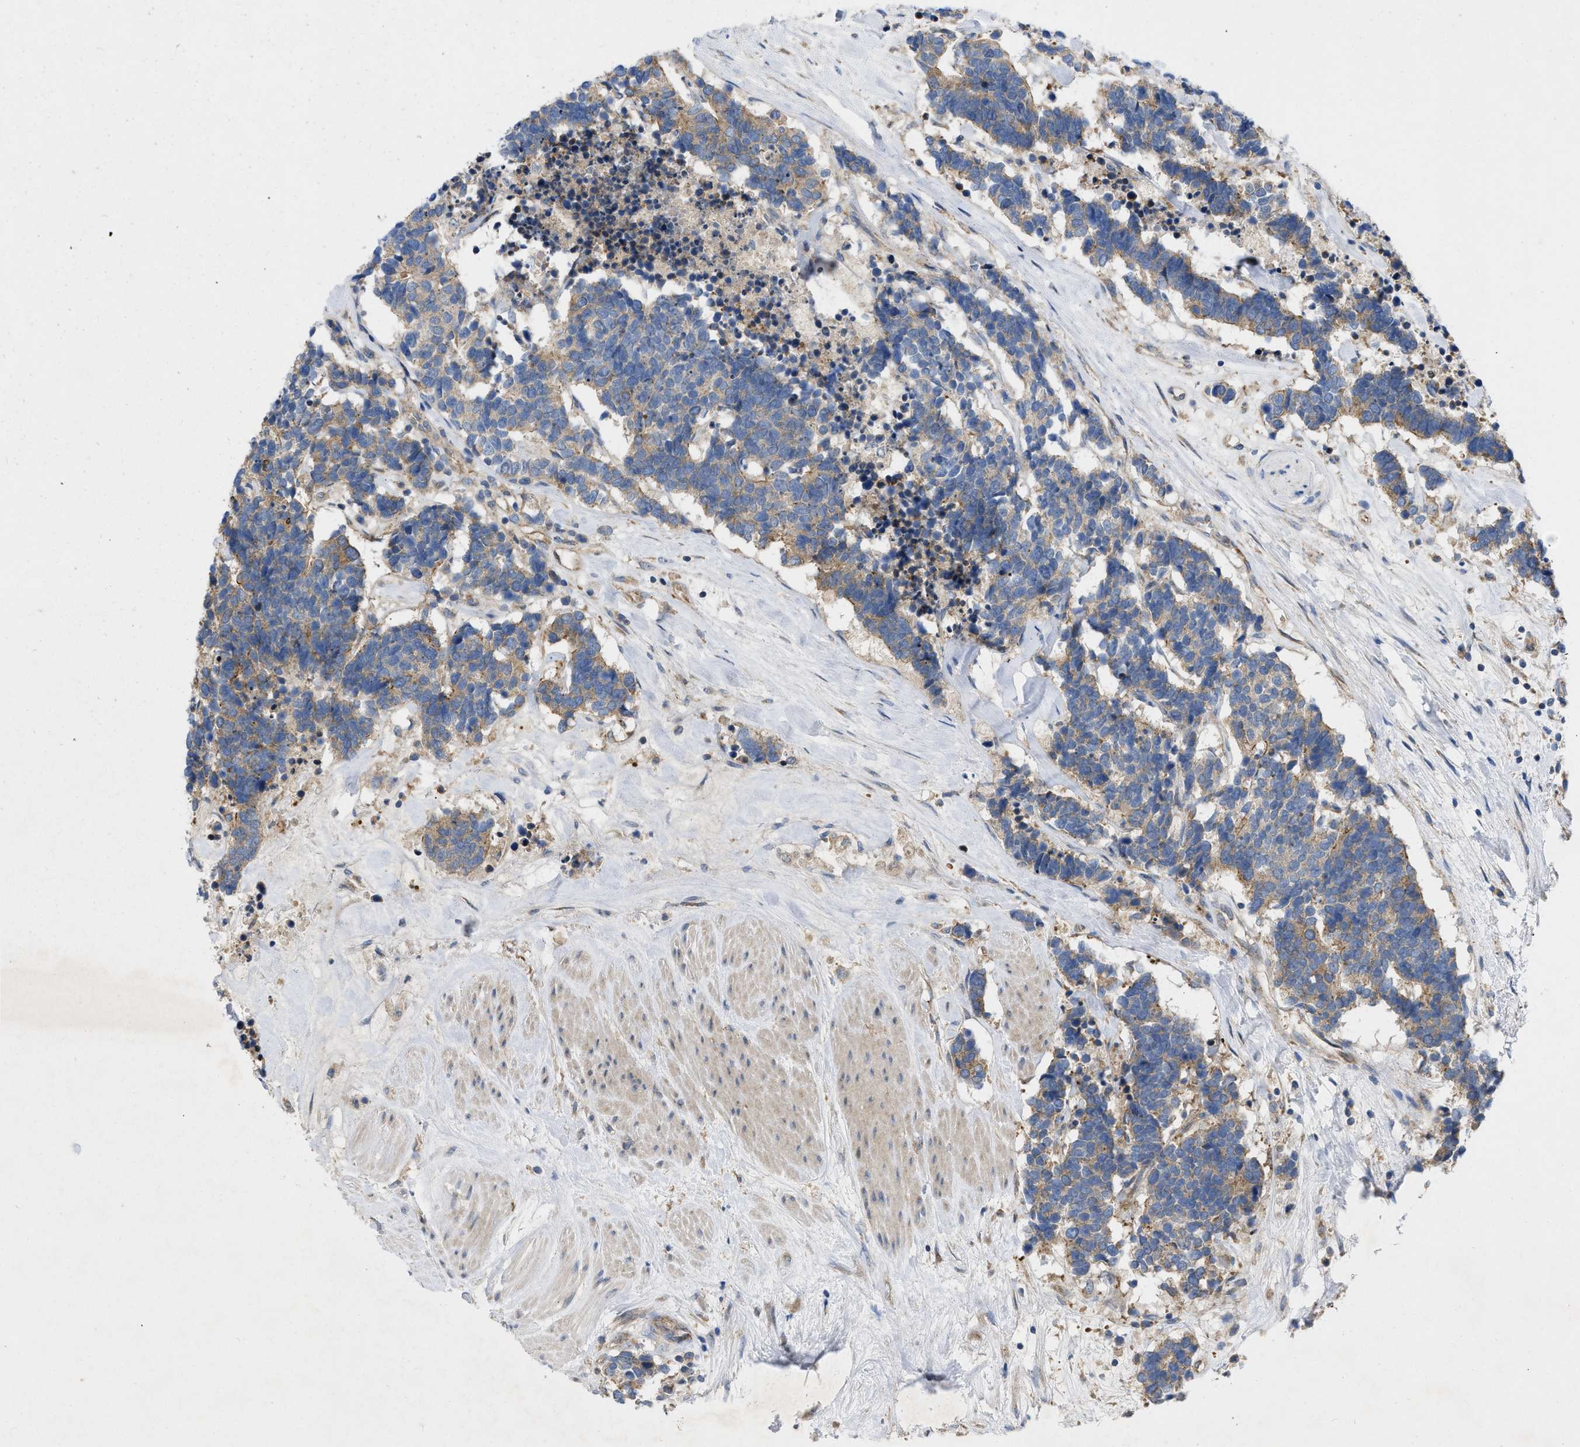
{"staining": {"intensity": "weak", "quantity": ">75%", "location": "cytoplasmic/membranous"}, "tissue": "carcinoid", "cell_type": "Tumor cells", "image_type": "cancer", "snomed": [{"axis": "morphology", "description": "Carcinoma, NOS"}, {"axis": "morphology", "description": "Carcinoid, malignant, NOS"}, {"axis": "topography", "description": "Urinary bladder"}], "caption": "High-power microscopy captured an immunohistochemistry histopathology image of carcinoma, revealing weak cytoplasmic/membranous staining in approximately >75% of tumor cells.", "gene": "TMEM131", "patient": {"sex": "male", "age": 57}}